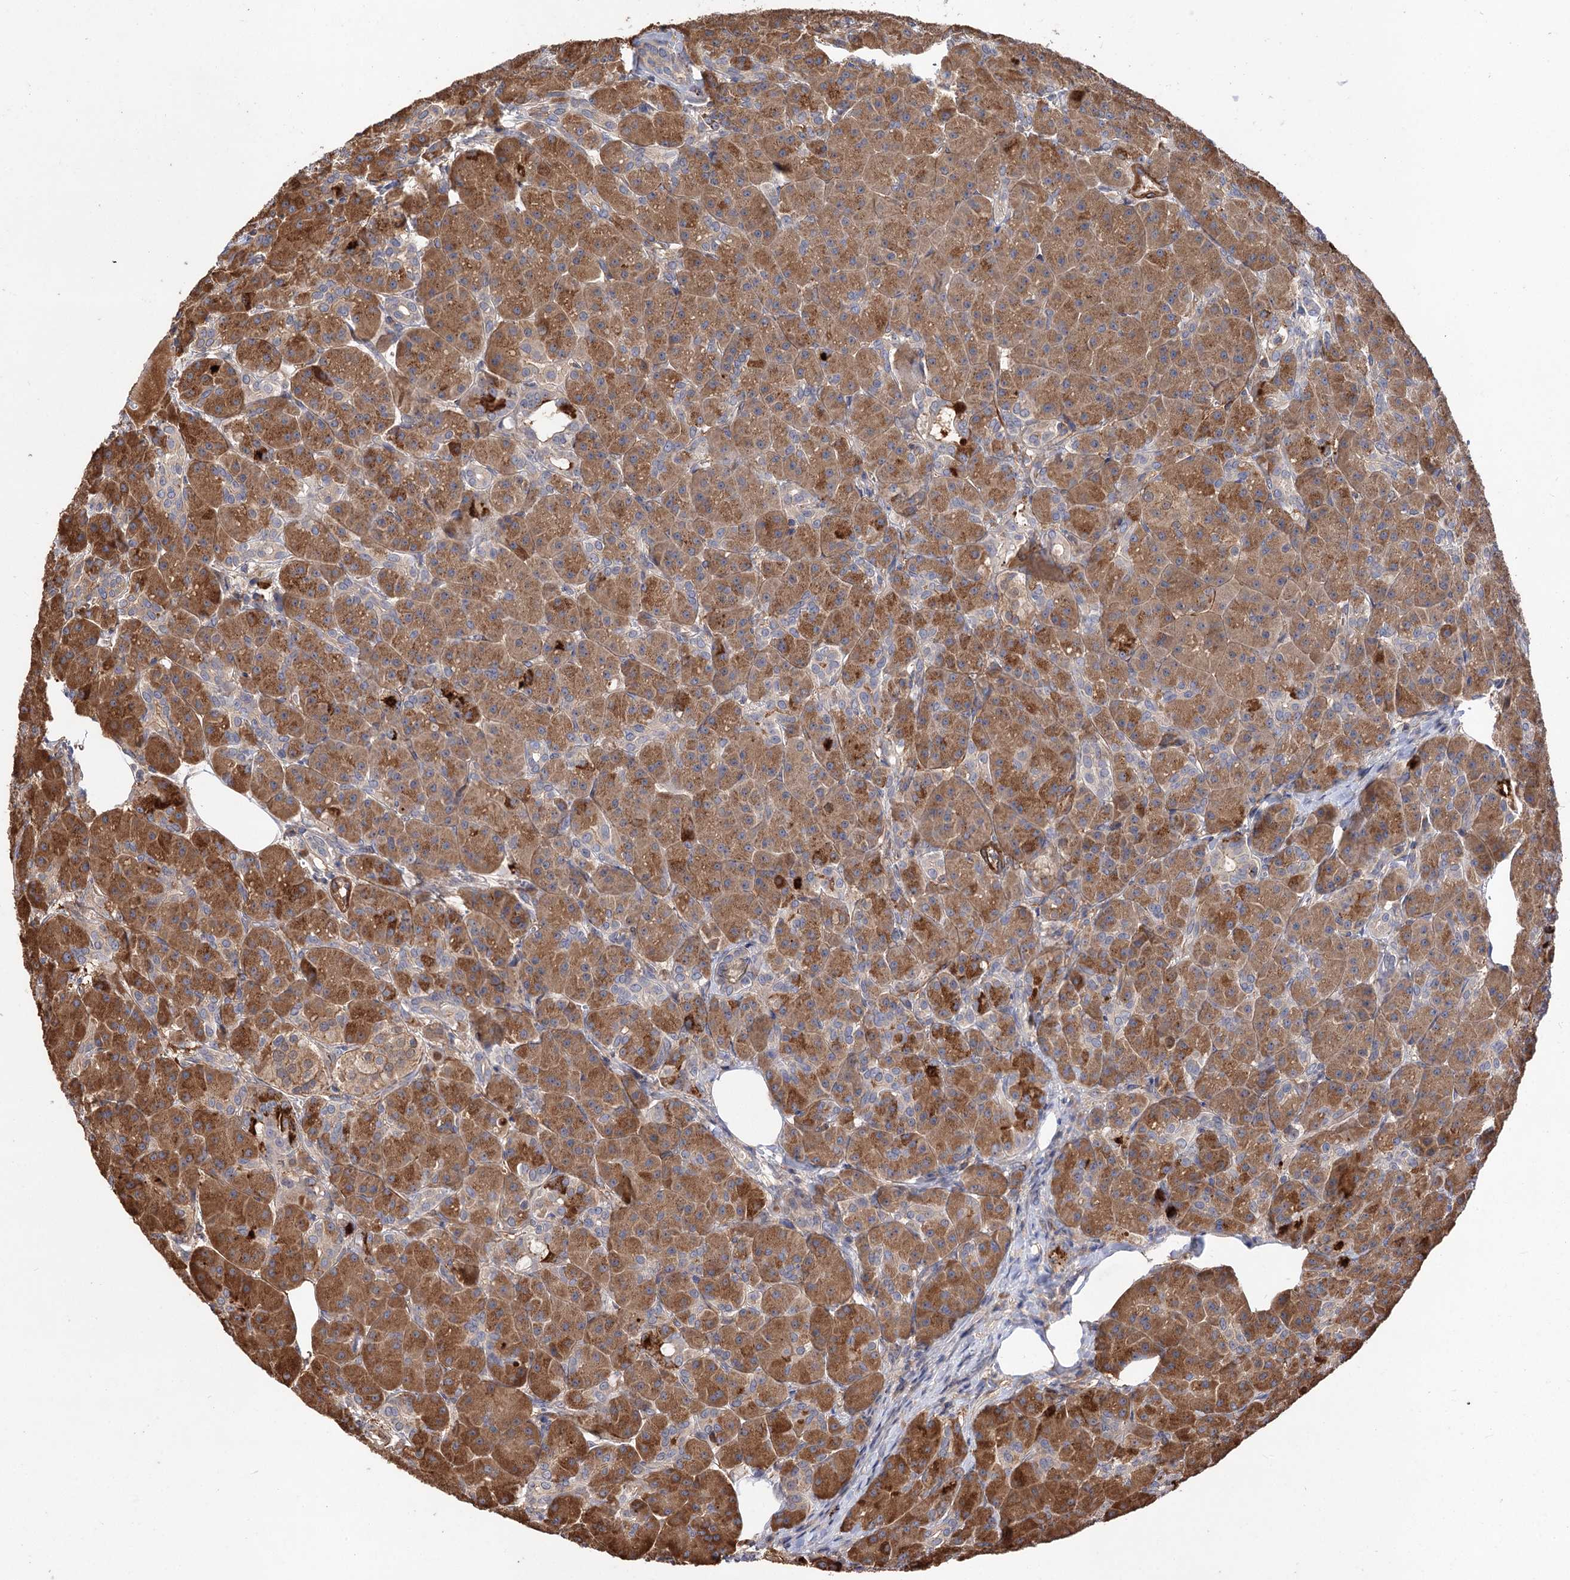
{"staining": {"intensity": "strong", "quantity": ">75%", "location": "cytoplasmic/membranous"}, "tissue": "pancreas", "cell_type": "Exocrine glandular cells", "image_type": "normal", "snomed": [{"axis": "morphology", "description": "Normal tissue, NOS"}, {"axis": "topography", "description": "Pancreas"}], "caption": "Exocrine glandular cells show strong cytoplasmic/membranous staining in about >75% of cells in benign pancreas.", "gene": "FBXW8", "patient": {"sex": "male", "age": 63}}